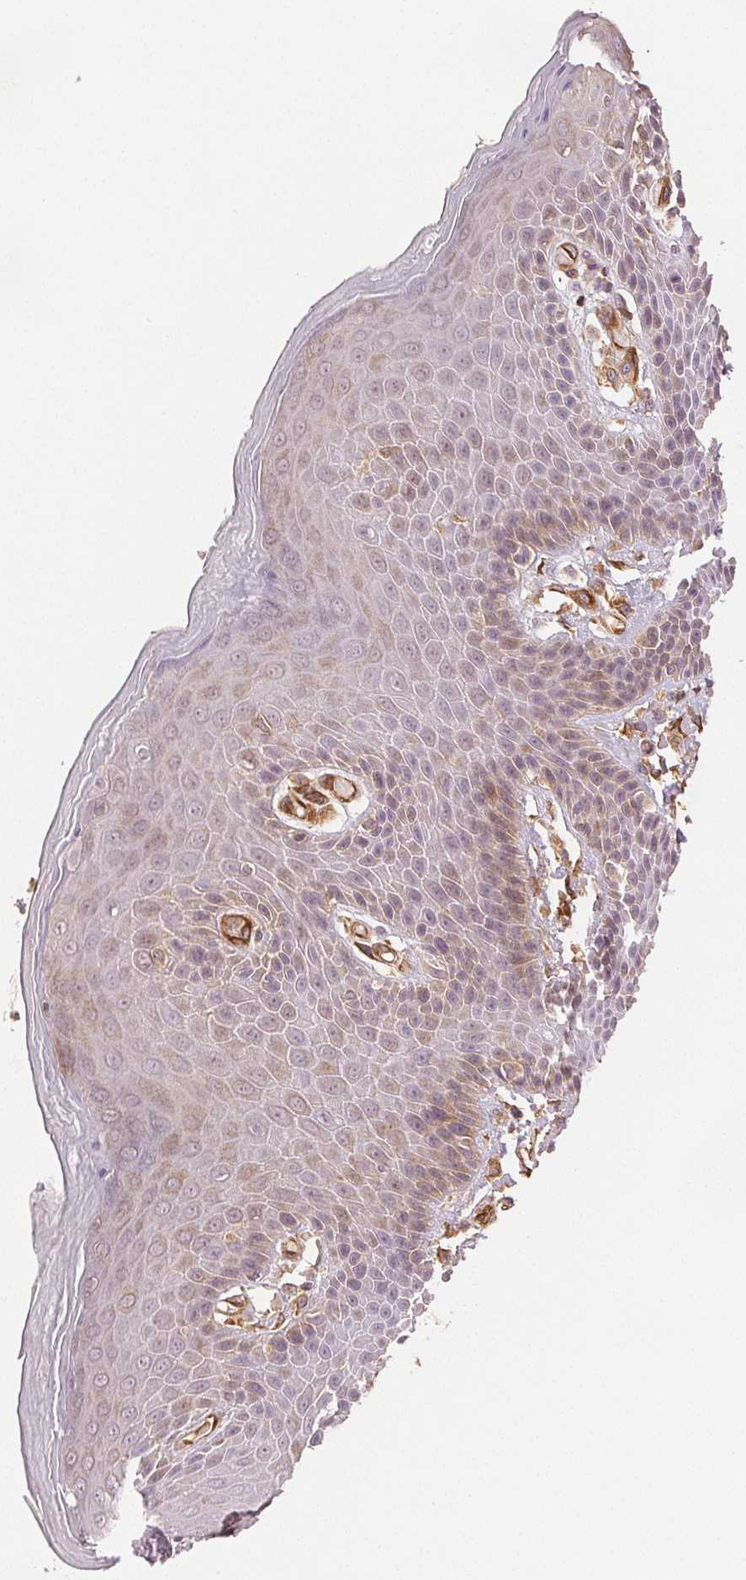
{"staining": {"intensity": "moderate", "quantity": "25%-75%", "location": "cytoplasmic/membranous"}, "tissue": "skin", "cell_type": "Epidermal cells", "image_type": "normal", "snomed": [{"axis": "morphology", "description": "Normal tissue, NOS"}, {"axis": "topography", "description": "Anal"}, {"axis": "topography", "description": "Peripheral nerve tissue"}], "caption": "Protein staining displays moderate cytoplasmic/membranous staining in approximately 25%-75% of epidermal cells in normal skin. The staining was performed using DAB (3,3'-diaminobenzidine), with brown indicating positive protein expression. Nuclei are stained blue with hematoxylin.", "gene": "DIAPH2", "patient": {"sex": "male", "age": 51}}